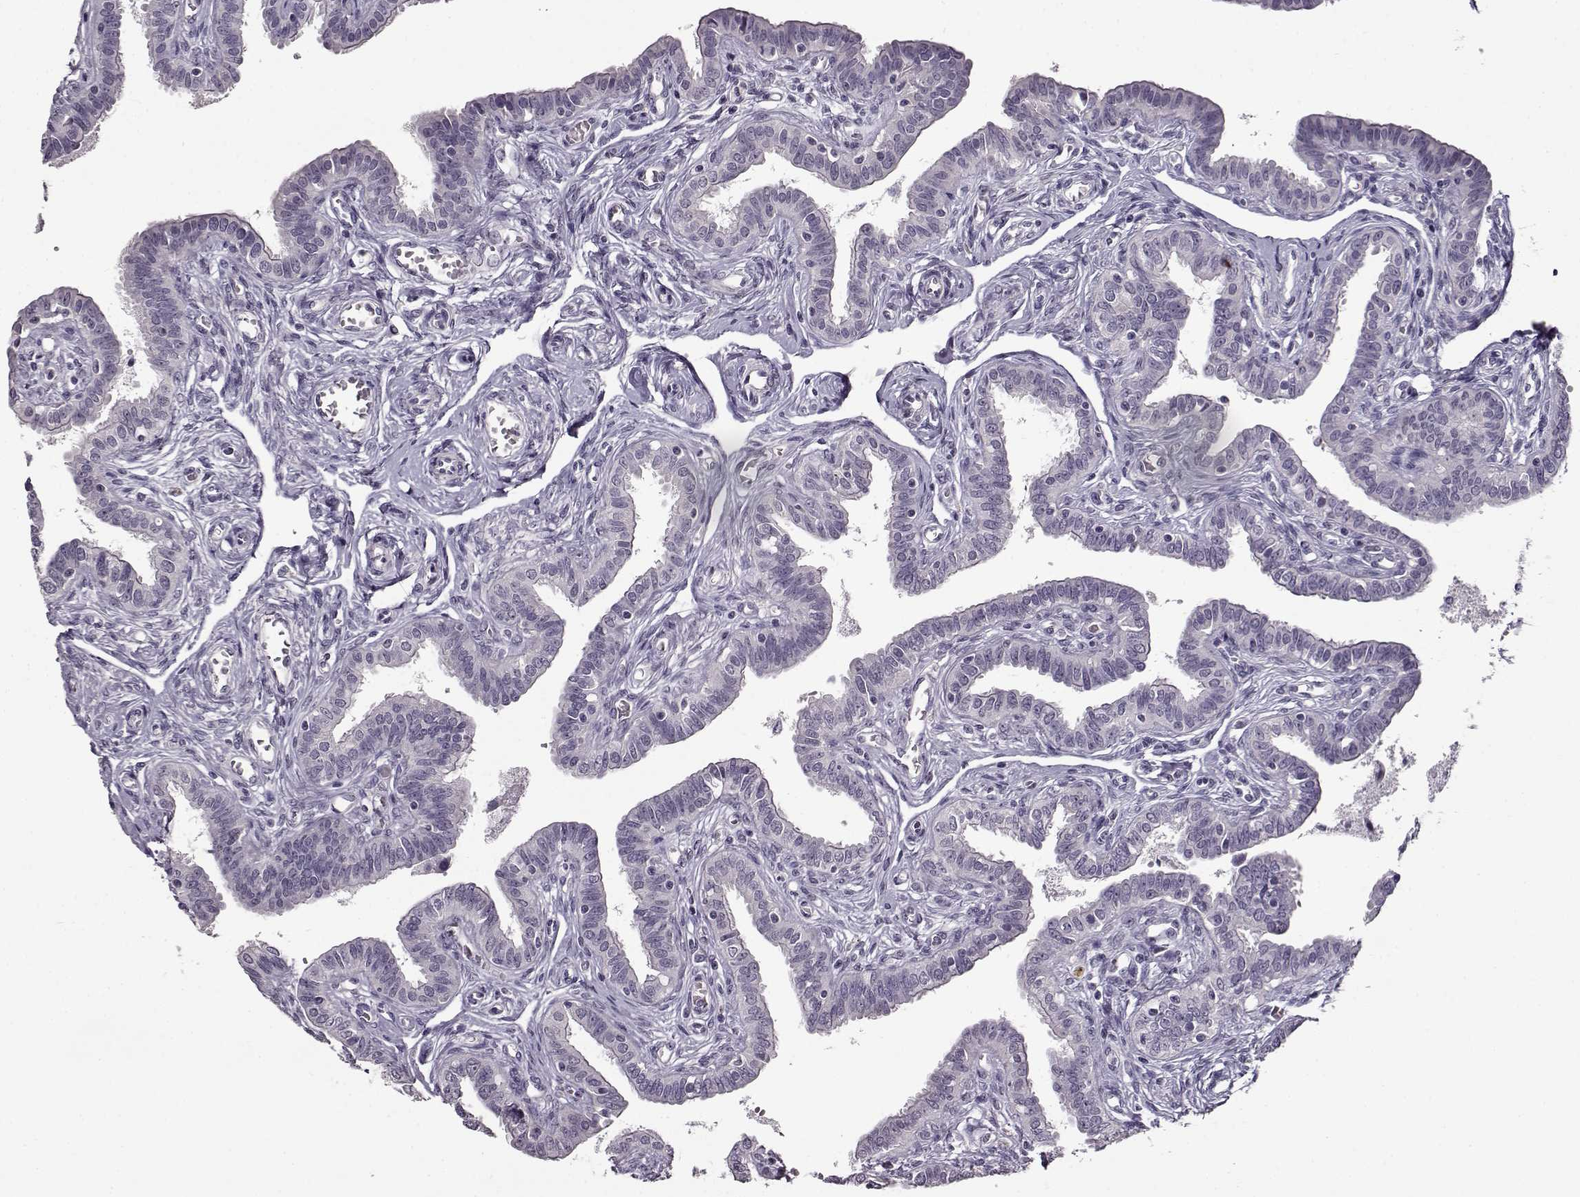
{"staining": {"intensity": "negative", "quantity": "none", "location": "none"}, "tissue": "fallopian tube", "cell_type": "Glandular cells", "image_type": "normal", "snomed": [{"axis": "morphology", "description": "Normal tissue, NOS"}, {"axis": "morphology", "description": "Carcinoma, endometroid"}, {"axis": "topography", "description": "Fallopian tube"}, {"axis": "topography", "description": "Ovary"}], "caption": "Immunohistochemistry histopathology image of benign fallopian tube: human fallopian tube stained with DAB displays no significant protein staining in glandular cells.", "gene": "FSHB", "patient": {"sex": "female", "age": 42}}